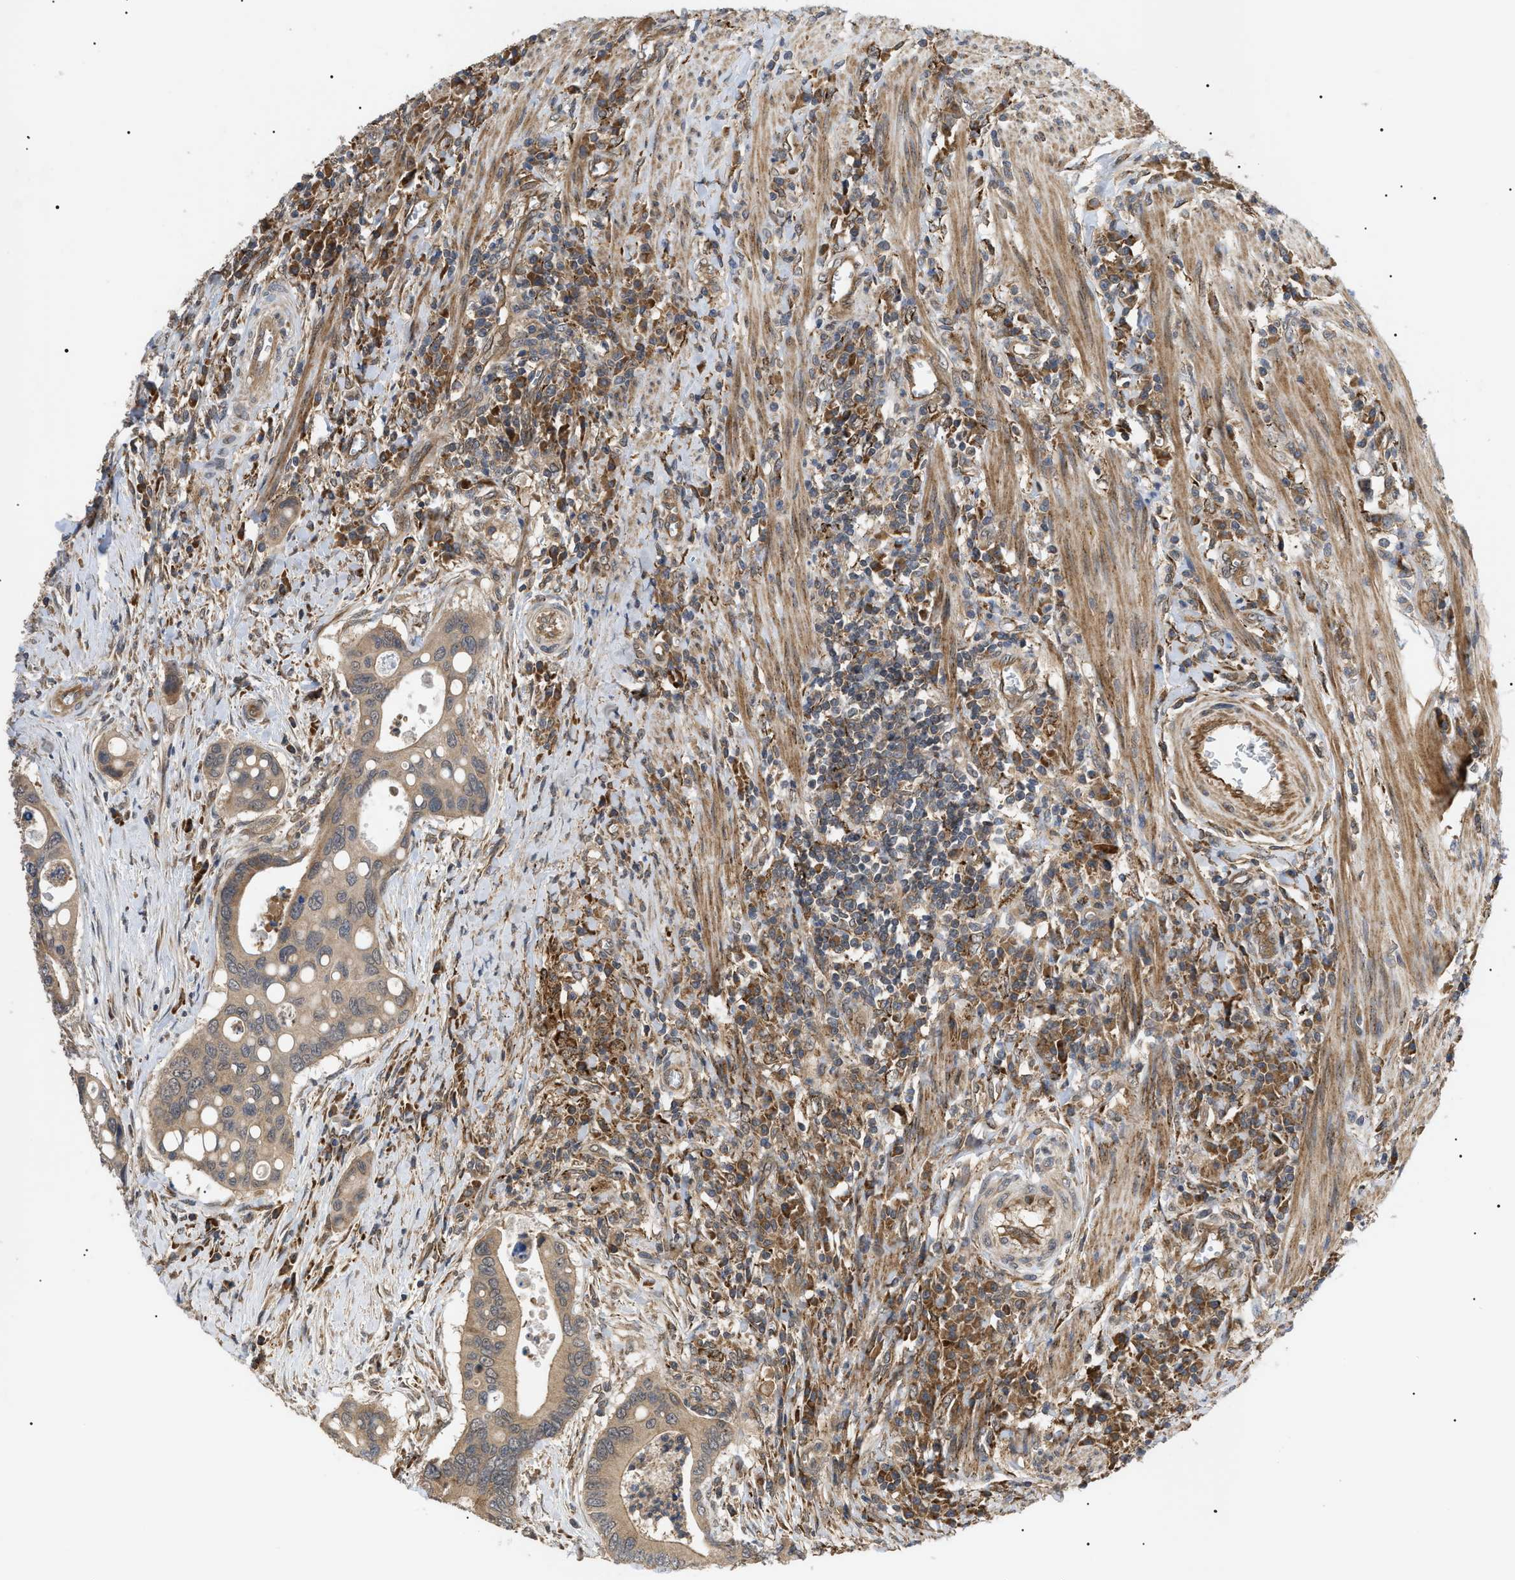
{"staining": {"intensity": "weak", "quantity": ">75%", "location": "cytoplasmic/membranous"}, "tissue": "colorectal cancer", "cell_type": "Tumor cells", "image_type": "cancer", "snomed": [{"axis": "morphology", "description": "Inflammation, NOS"}, {"axis": "morphology", "description": "Adenocarcinoma, NOS"}, {"axis": "topography", "description": "Colon"}], "caption": "A low amount of weak cytoplasmic/membranous positivity is identified in approximately >75% of tumor cells in colorectal cancer (adenocarcinoma) tissue.", "gene": "ASTL", "patient": {"sex": "male", "age": 72}}